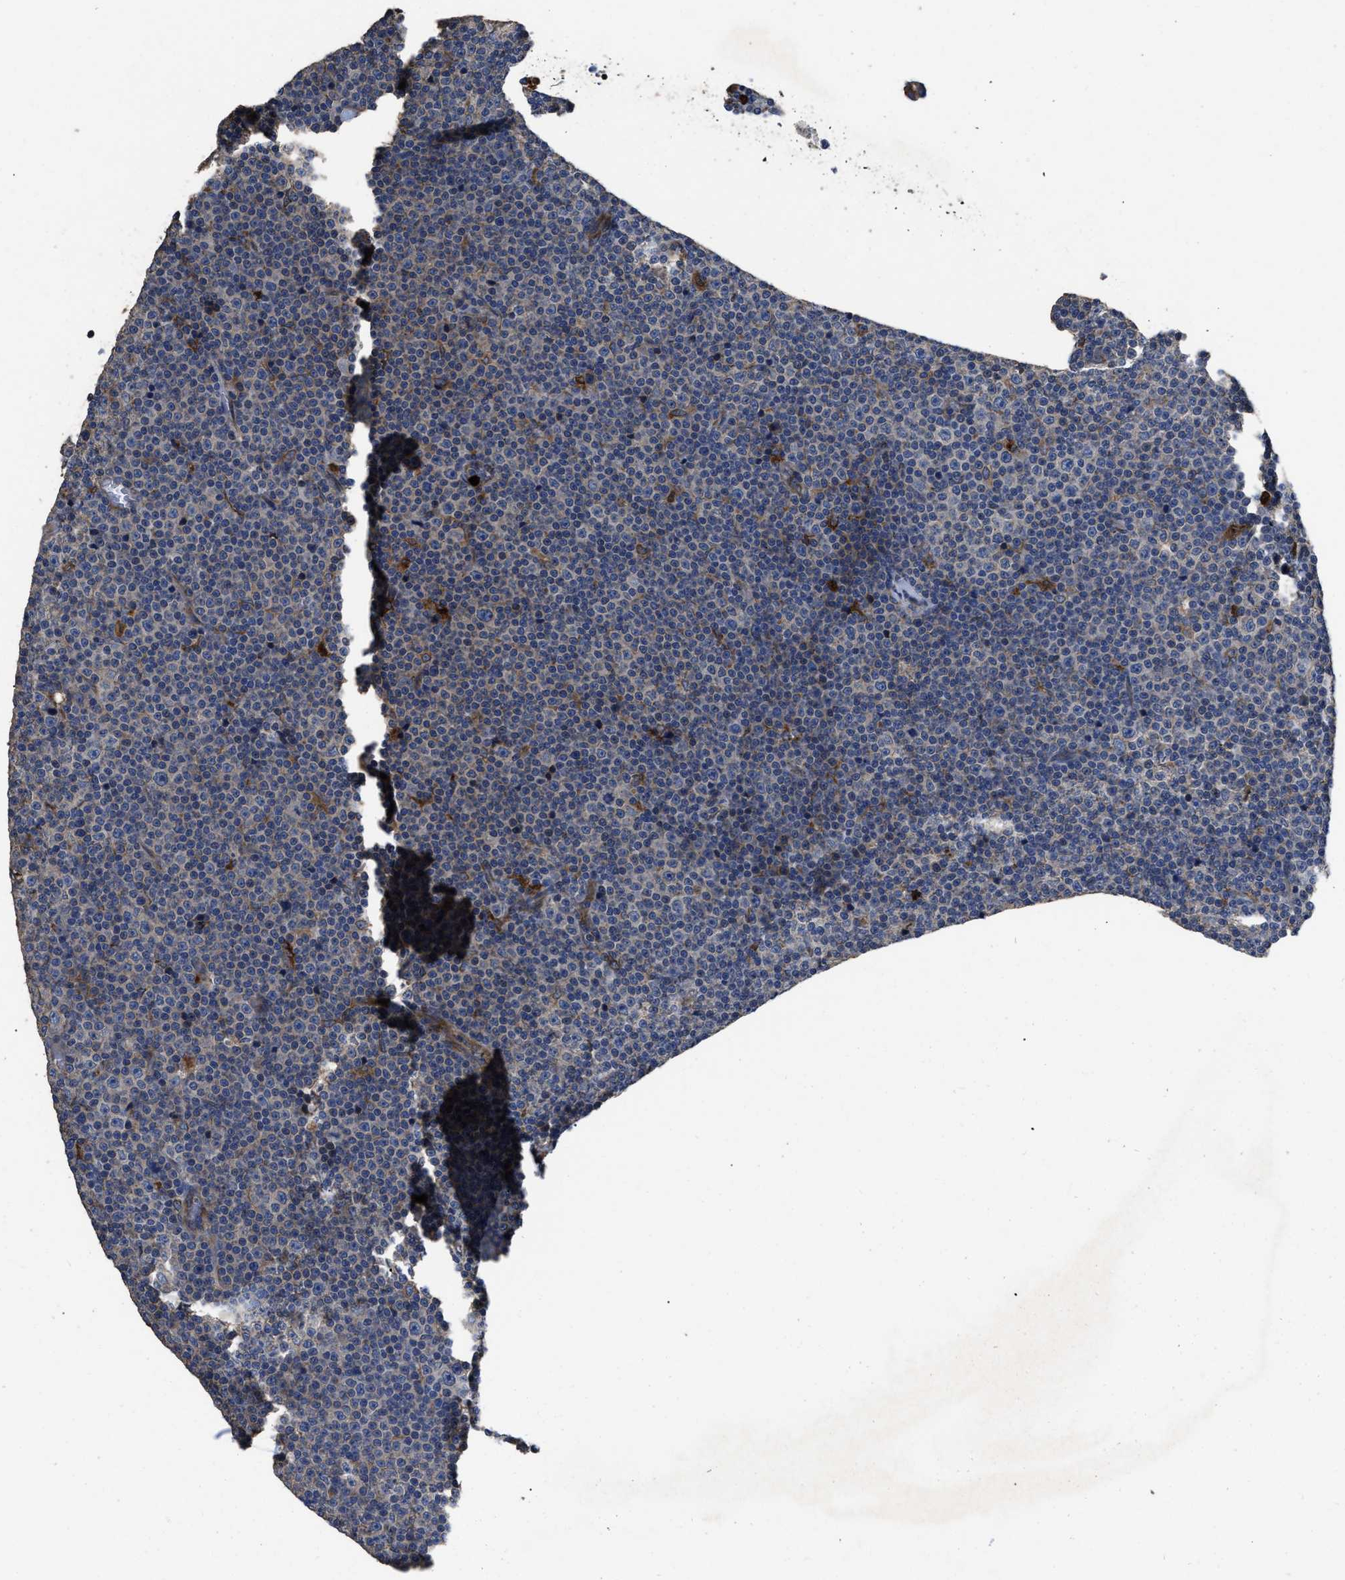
{"staining": {"intensity": "negative", "quantity": "none", "location": "none"}, "tissue": "lymphoma", "cell_type": "Tumor cells", "image_type": "cancer", "snomed": [{"axis": "morphology", "description": "Malignant lymphoma, non-Hodgkin's type, Low grade"}, {"axis": "topography", "description": "Lymph node"}], "caption": "This is an IHC histopathology image of low-grade malignant lymphoma, non-Hodgkin's type. There is no positivity in tumor cells.", "gene": "ANGPT1", "patient": {"sex": "female", "age": 67}}